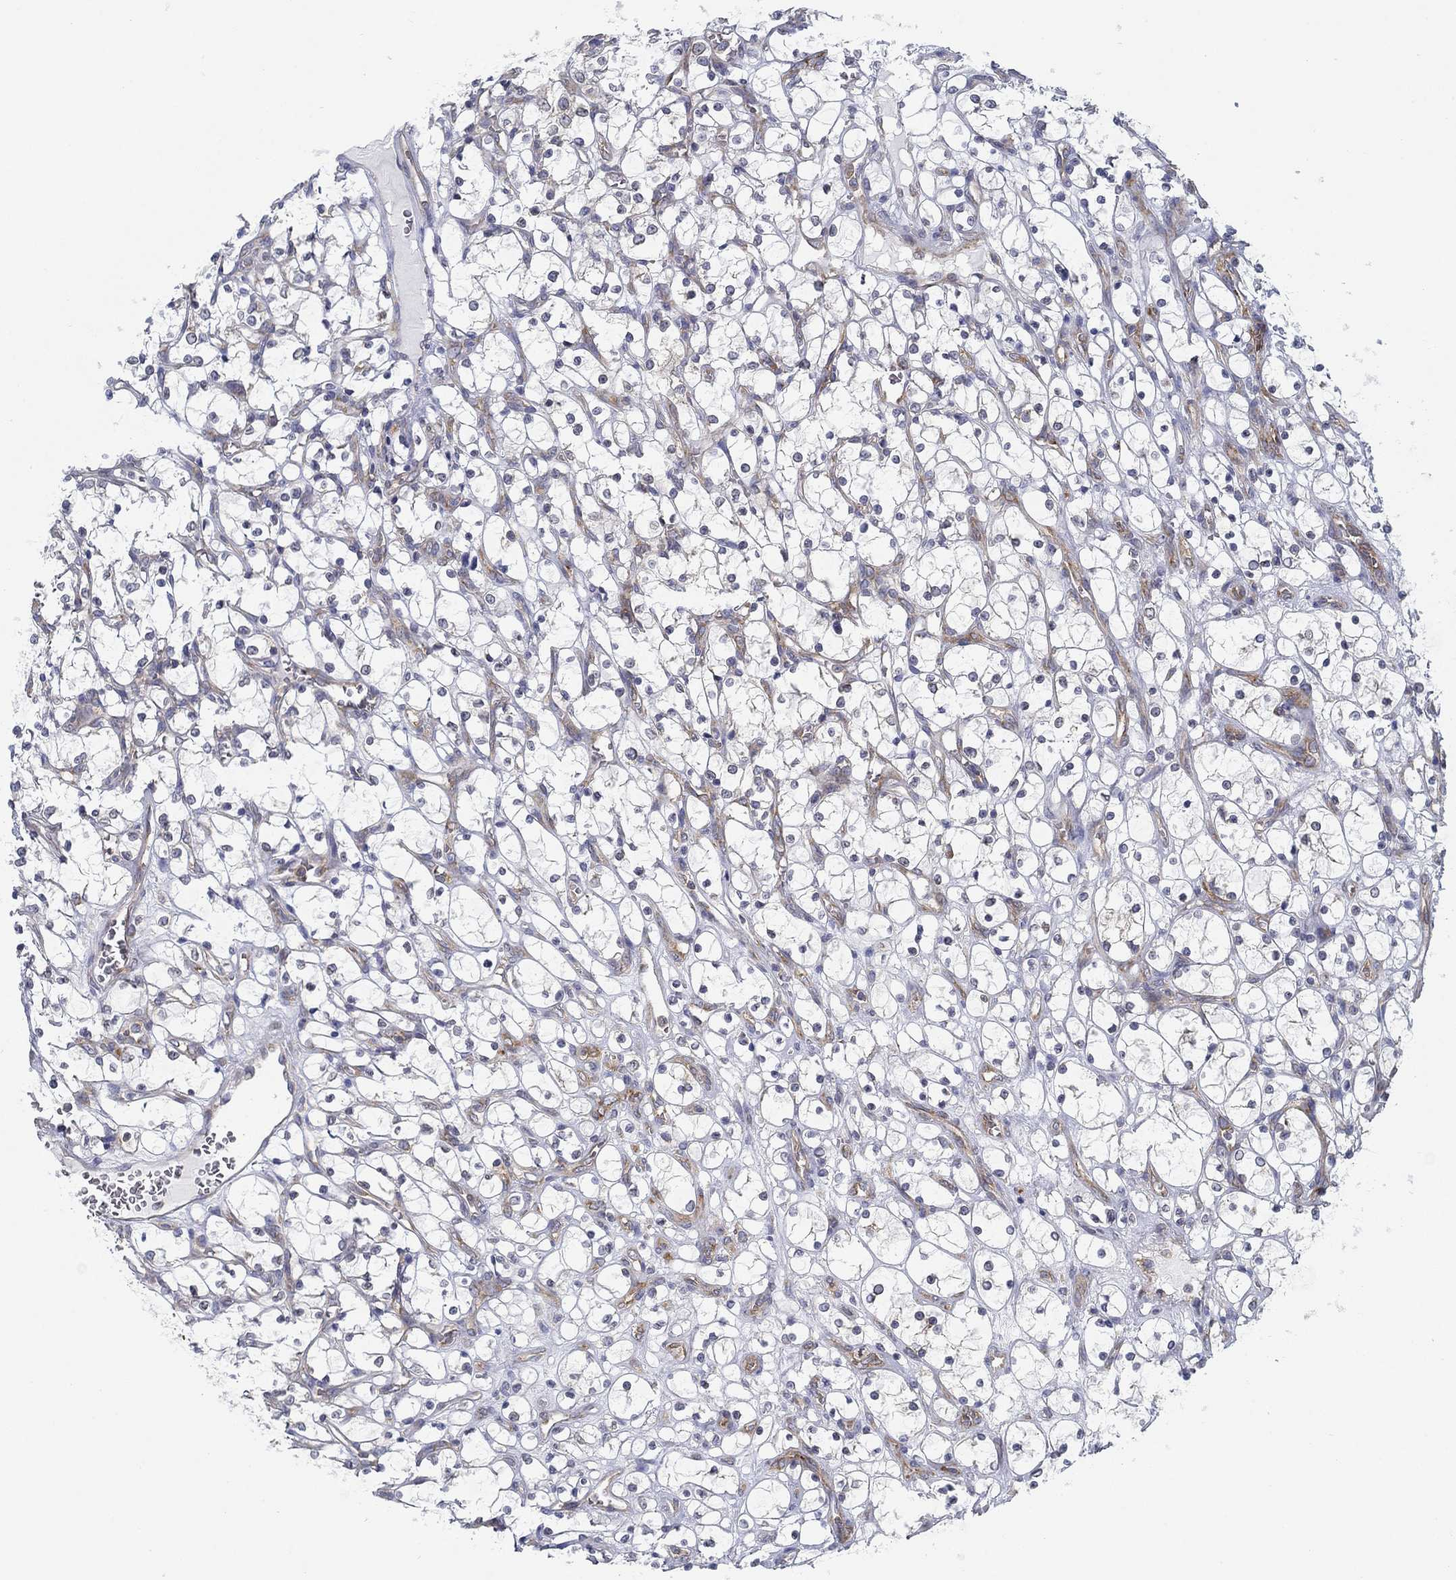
{"staining": {"intensity": "negative", "quantity": "none", "location": "none"}, "tissue": "renal cancer", "cell_type": "Tumor cells", "image_type": "cancer", "snomed": [{"axis": "morphology", "description": "Adenocarcinoma, NOS"}, {"axis": "topography", "description": "Kidney"}], "caption": "Tumor cells show no significant expression in renal adenocarcinoma. The staining was performed using DAB to visualize the protein expression in brown, while the nuclei were stained in blue with hematoxylin (Magnification: 20x).", "gene": "FXR1", "patient": {"sex": "female", "age": 69}}